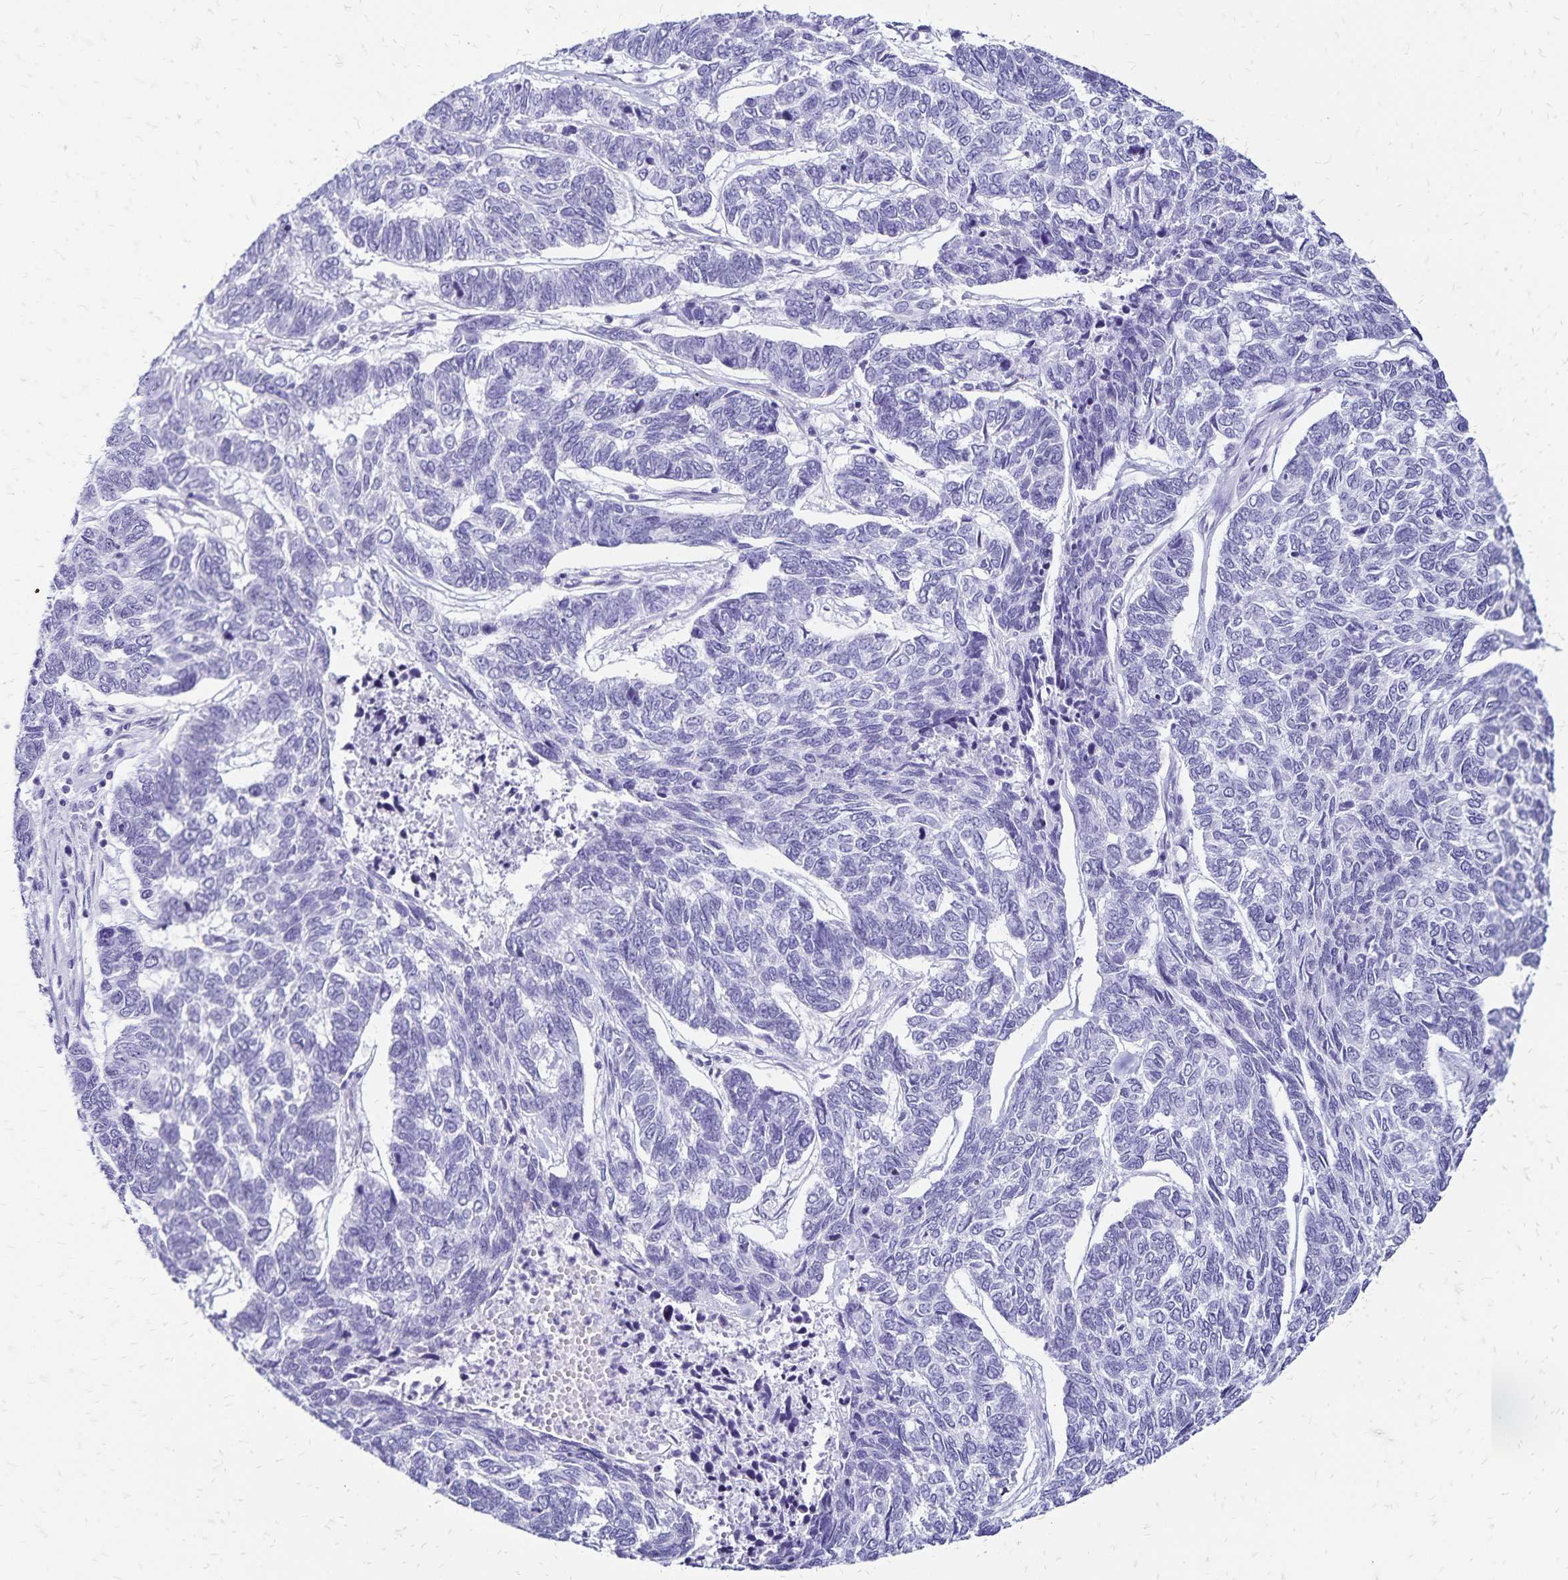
{"staining": {"intensity": "negative", "quantity": "none", "location": "none"}, "tissue": "skin cancer", "cell_type": "Tumor cells", "image_type": "cancer", "snomed": [{"axis": "morphology", "description": "Basal cell carcinoma"}, {"axis": "topography", "description": "Skin"}], "caption": "Immunohistochemistry (IHC) of skin basal cell carcinoma displays no staining in tumor cells.", "gene": "LIN28B", "patient": {"sex": "female", "age": 65}}